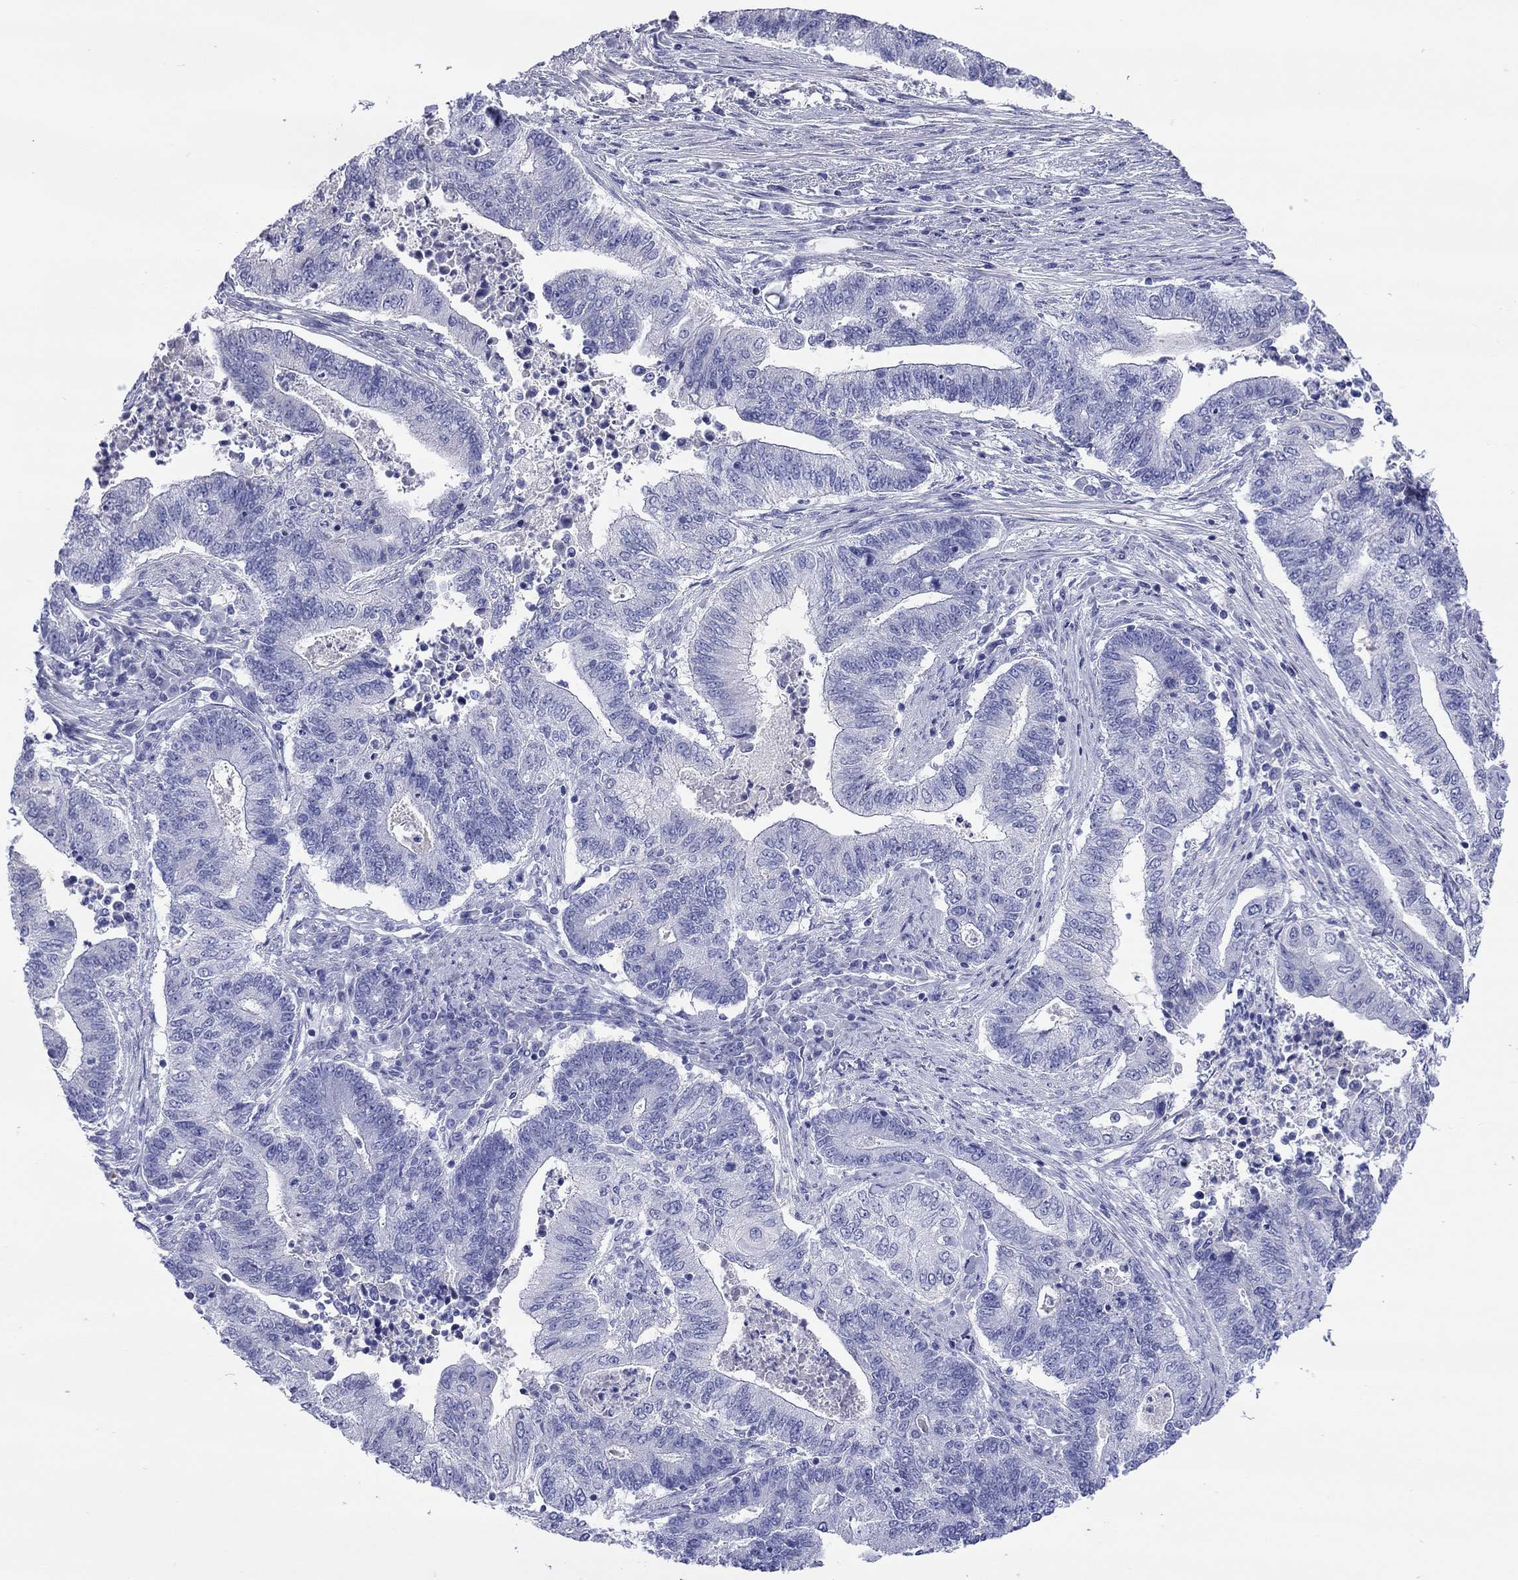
{"staining": {"intensity": "negative", "quantity": "none", "location": "none"}, "tissue": "endometrial cancer", "cell_type": "Tumor cells", "image_type": "cancer", "snomed": [{"axis": "morphology", "description": "Adenocarcinoma, NOS"}, {"axis": "topography", "description": "Uterus"}, {"axis": "topography", "description": "Endometrium"}], "caption": "An immunohistochemistry (IHC) photomicrograph of endometrial cancer (adenocarcinoma) is shown. There is no staining in tumor cells of endometrial cancer (adenocarcinoma).", "gene": "CMYA5", "patient": {"sex": "female", "age": 54}}